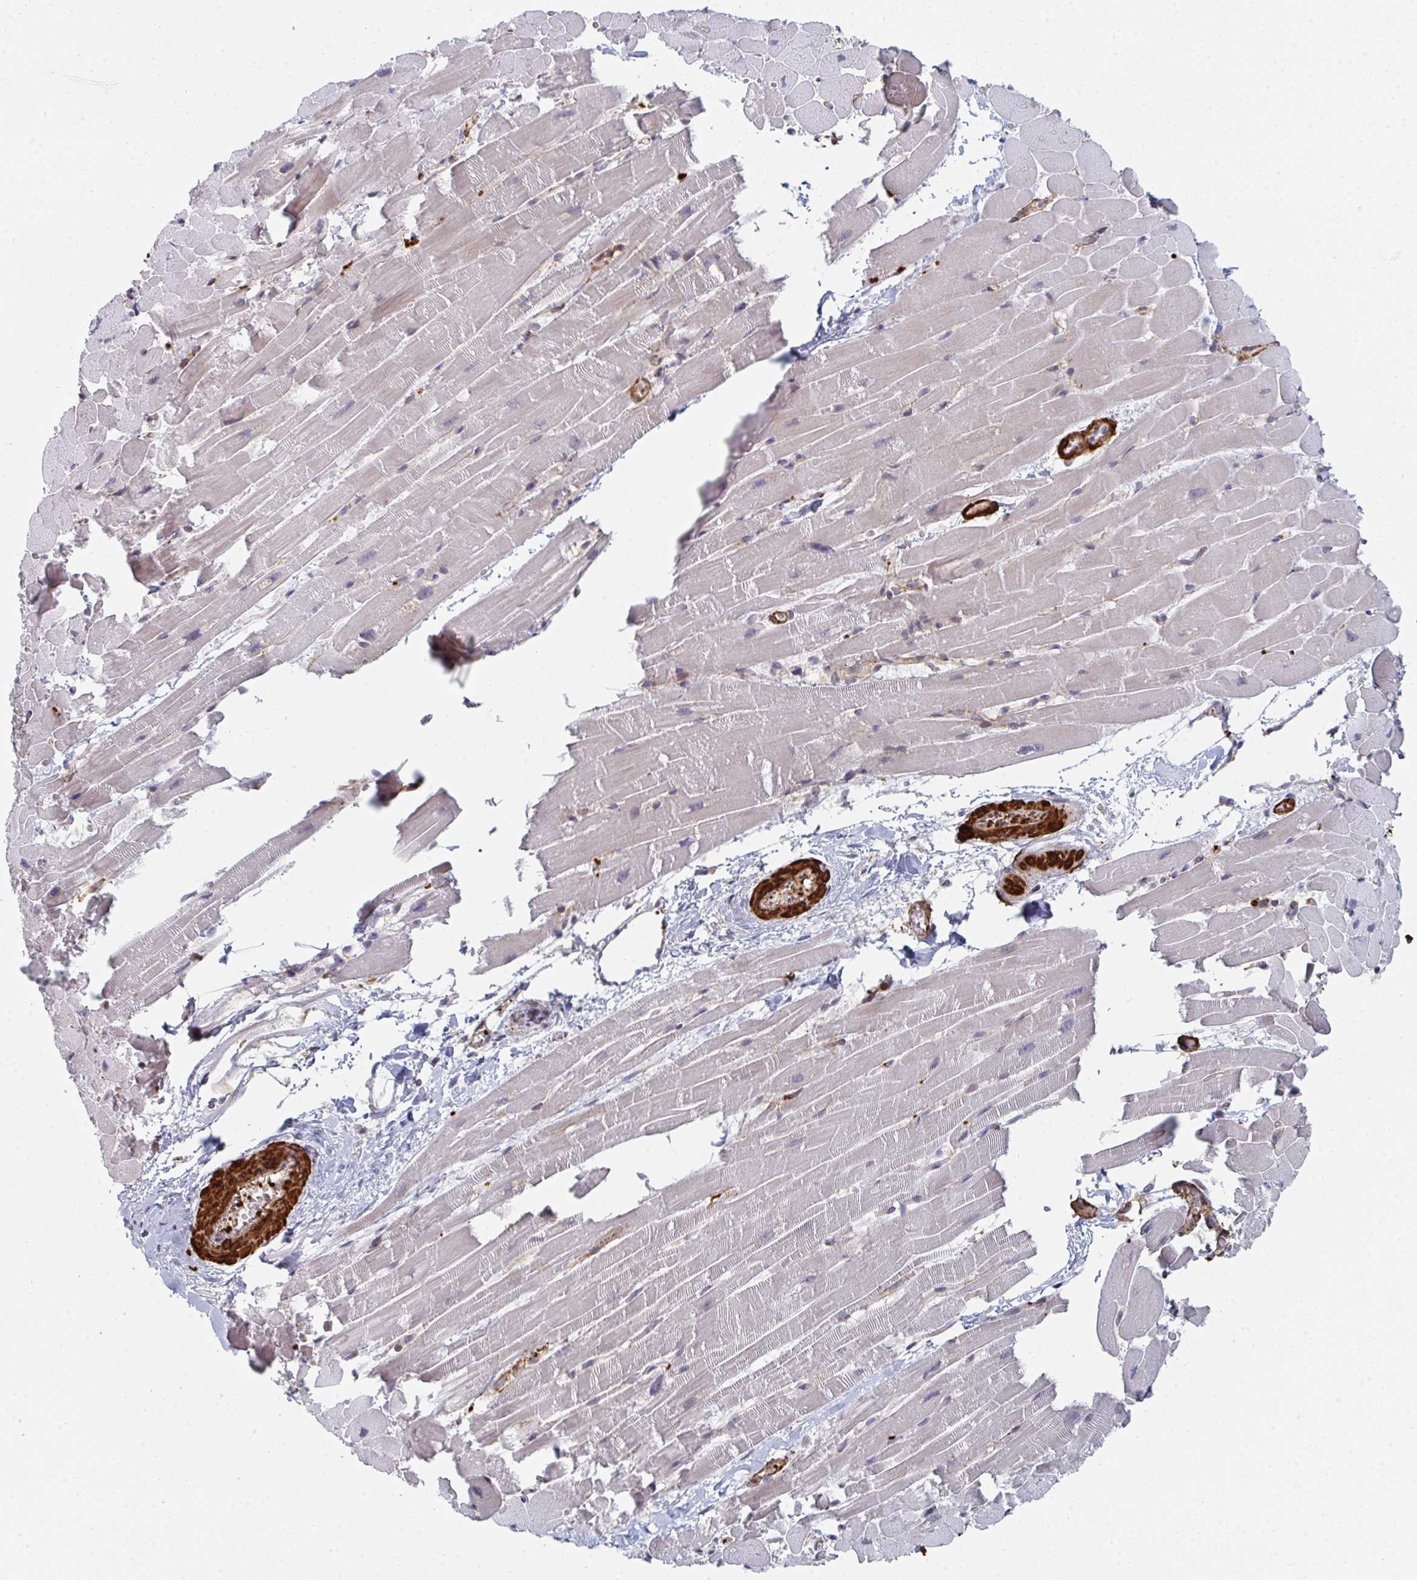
{"staining": {"intensity": "negative", "quantity": "none", "location": "none"}, "tissue": "heart muscle", "cell_type": "Cardiomyocytes", "image_type": "normal", "snomed": [{"axis": "morphology", "description": "Normal tissue, NOS"}, {"axis": "topography", "description": "Heart"}], "caption": "Heart muscle stained for a protein using IHC exhibits no positivity cardiomyocytes.", "gene": "NEURL4", "patient": {"sex": "male", "age": 37}}